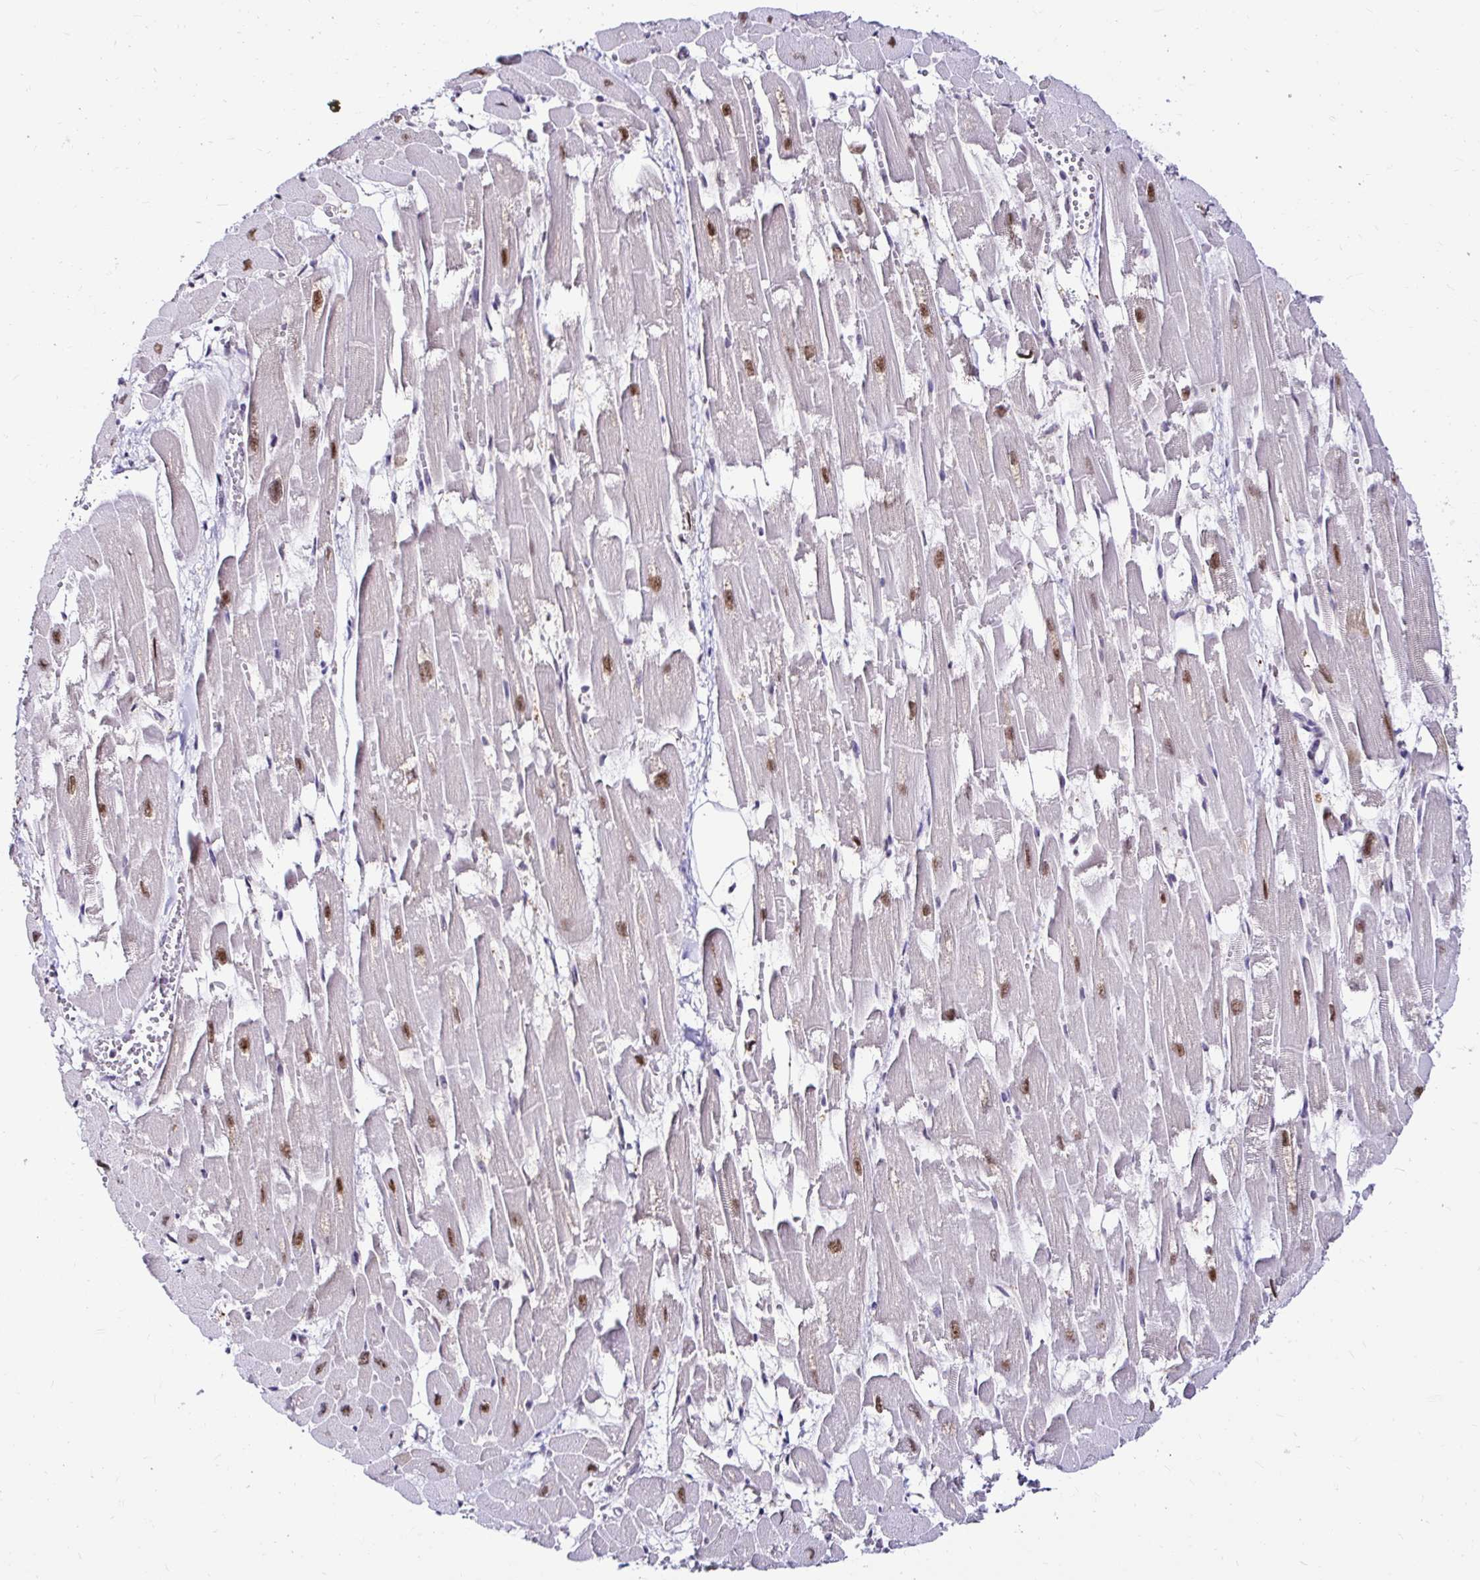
{"staining": {"intensity": "moderate", "quantity": ">75%", "location": "nuclear"}, "tissue": "heart muscle", "cell_type": "Cardiomyocytes", "image_type": "normal", "snomed": [{"axis": "morphology", "description": "Normal tissue, NOS"}, {"axis": "topography", "description": "Heart"}], "caption": "Immunohistochemical staining of normal human heart muscle exhibits moderate nuclear protein staining in approximately >75% of cardiomyocytes.", "gene": "PSMD3", "patient": {"sex": "female", "age": 52}}